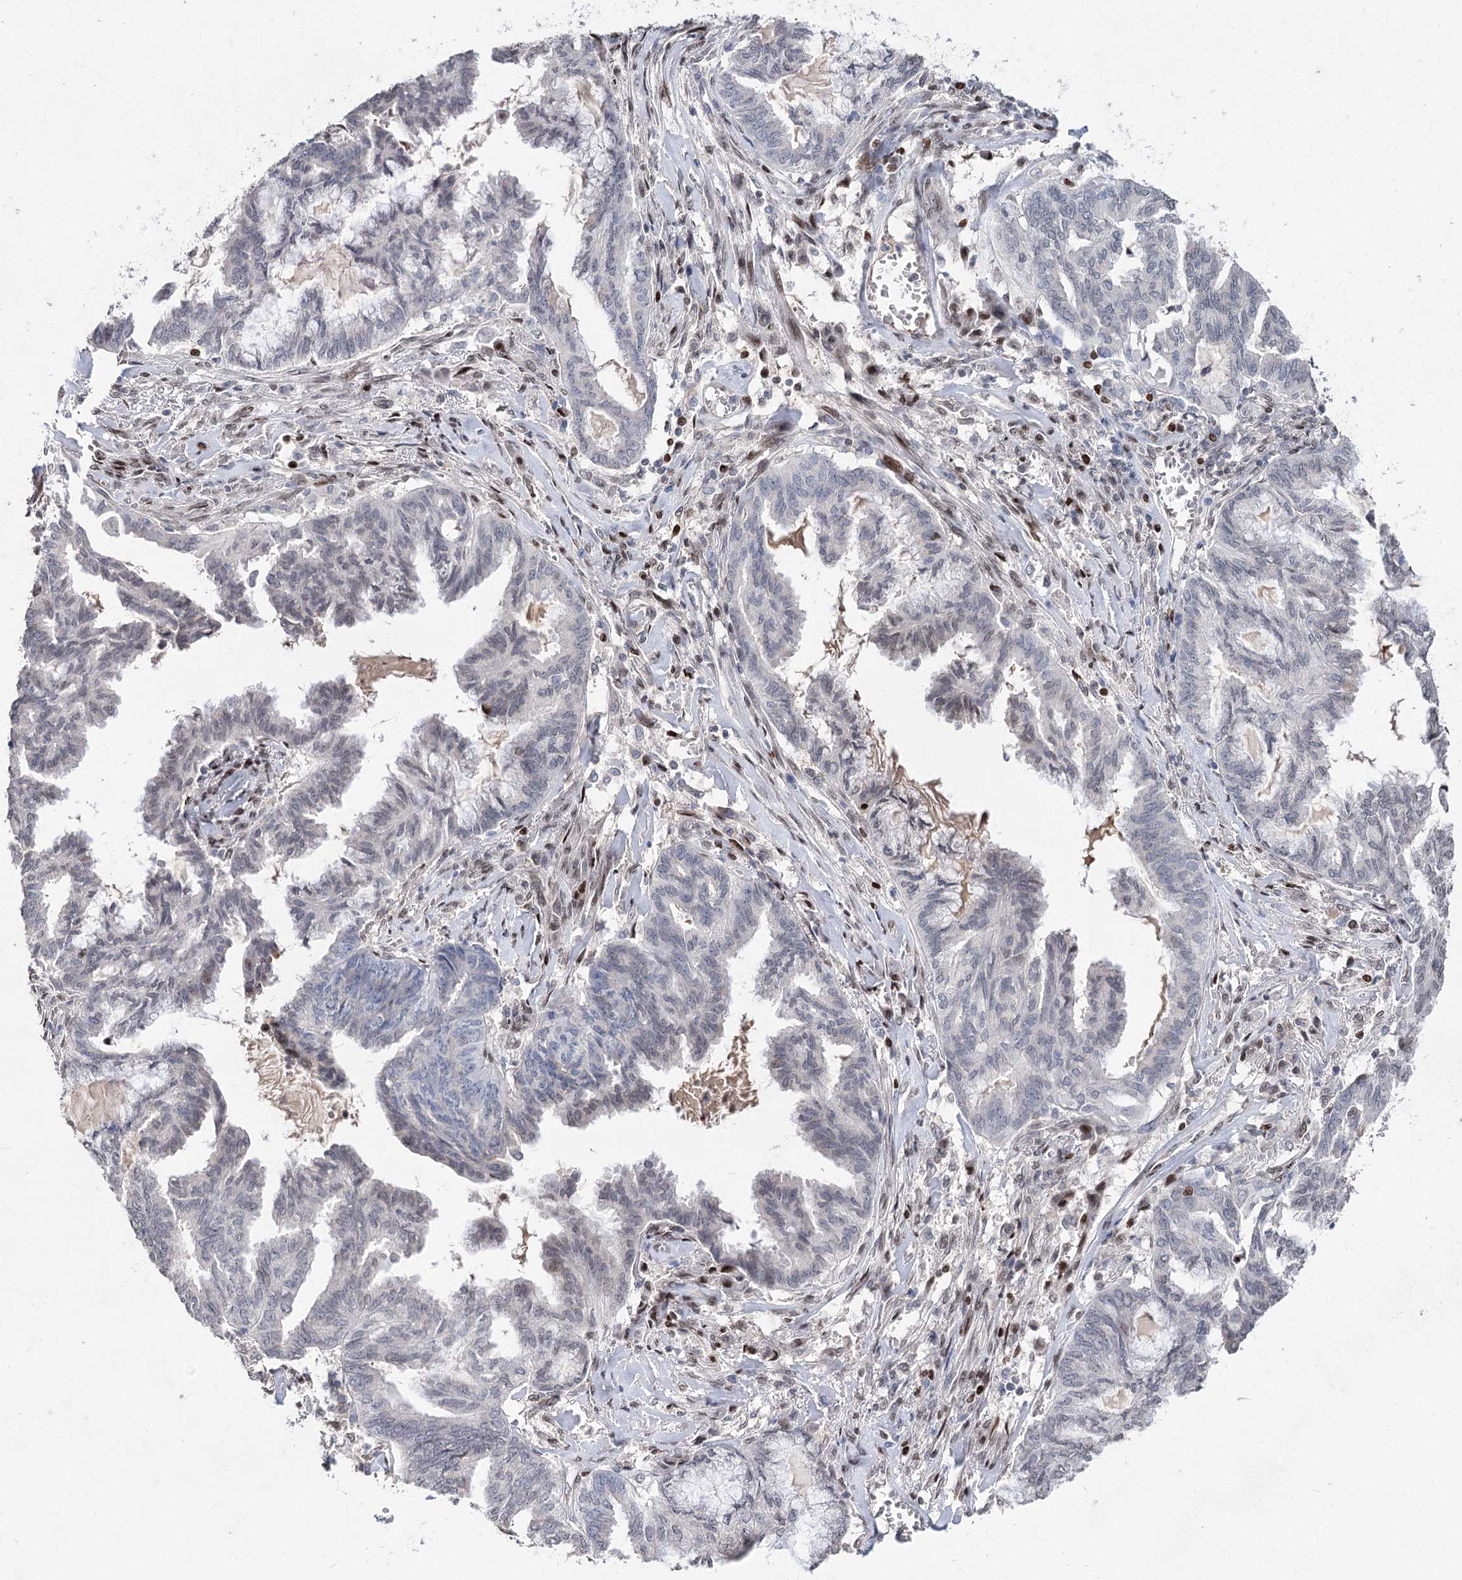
{"staining": {"intensity": "weak", "quantity": "<25%", "location": "nuclear"}, "tissue": "endometrial cancer", "cell_type": "Tumor cells", "image_type": "cancer", "snomed": [{"axis": "morphology", "description": "Adenocarcinoma, NOS"}, {"axis": "topography", "description": "Endometrium"}], "caption": "Immunohistochemical staining of endometrial cancer shows no significant expression in tumor cells.", "gene": "FRMD4A", "patient": {"sex": "female", "age": 86}}